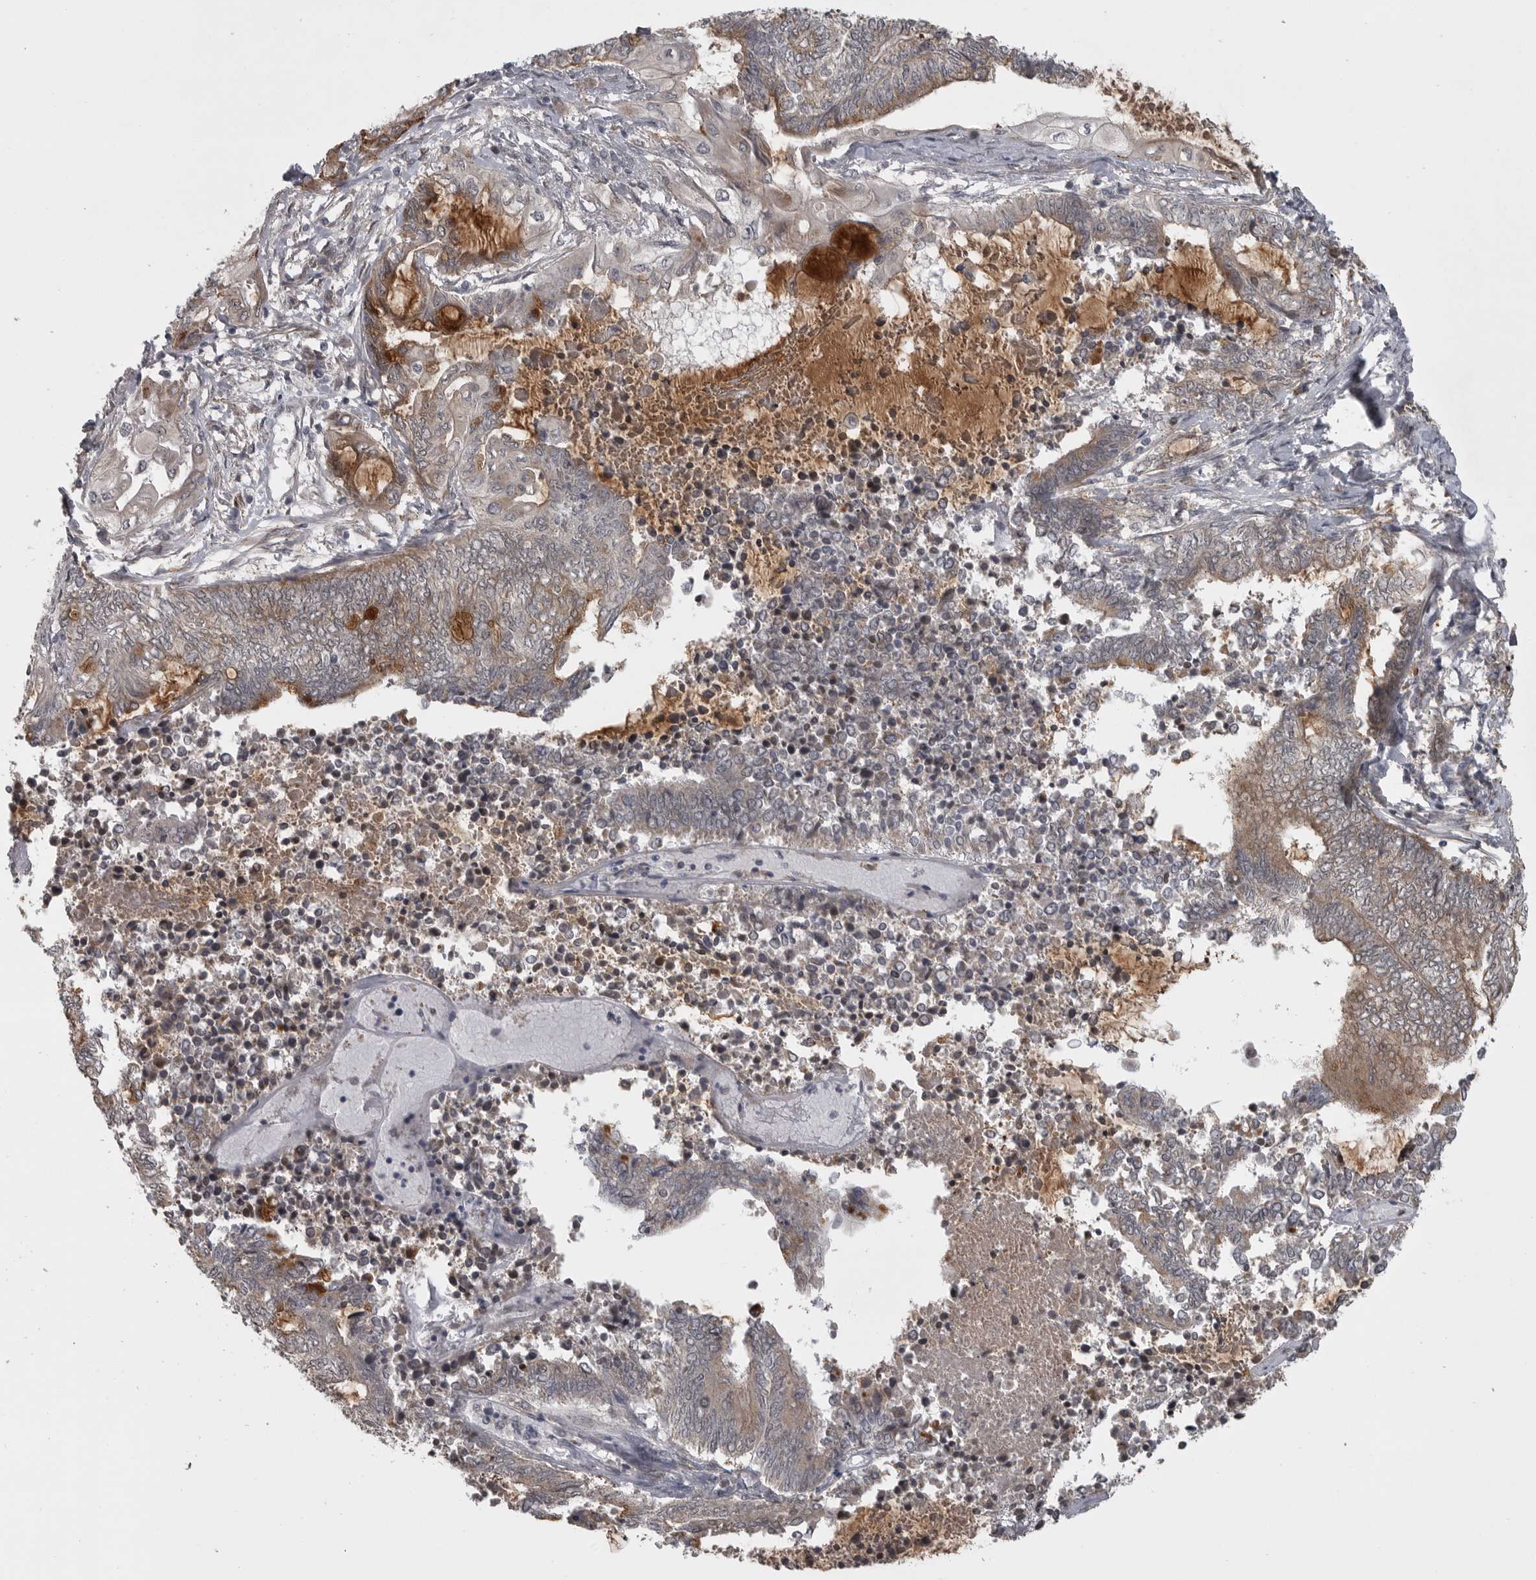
{"staining": {"intensity": "moderate", "quantity": "<25%", "location": "cytoplasmic/membranous,nuclear"}, "tissue": "endometrial cancer", "cell_type": "Tumor cells", "image_type": "cancer", "snomed": [{"axis": "morphology", "description": "Adenocarcinoma, NOS"}, {"axis": "topography", "description": "Uterus"}, {"axis": "topography", "description": "Endometrium"}], "caption": "Brown immunohistochemical staining in human adenocarcinoma (endometrial) reveals moderate cytoplasmic/membranous and nuclear expression in approximately <25% of tumor cells.", "gene": "PPP1R9A", "patient": {"sex": "female", "age": 70}}